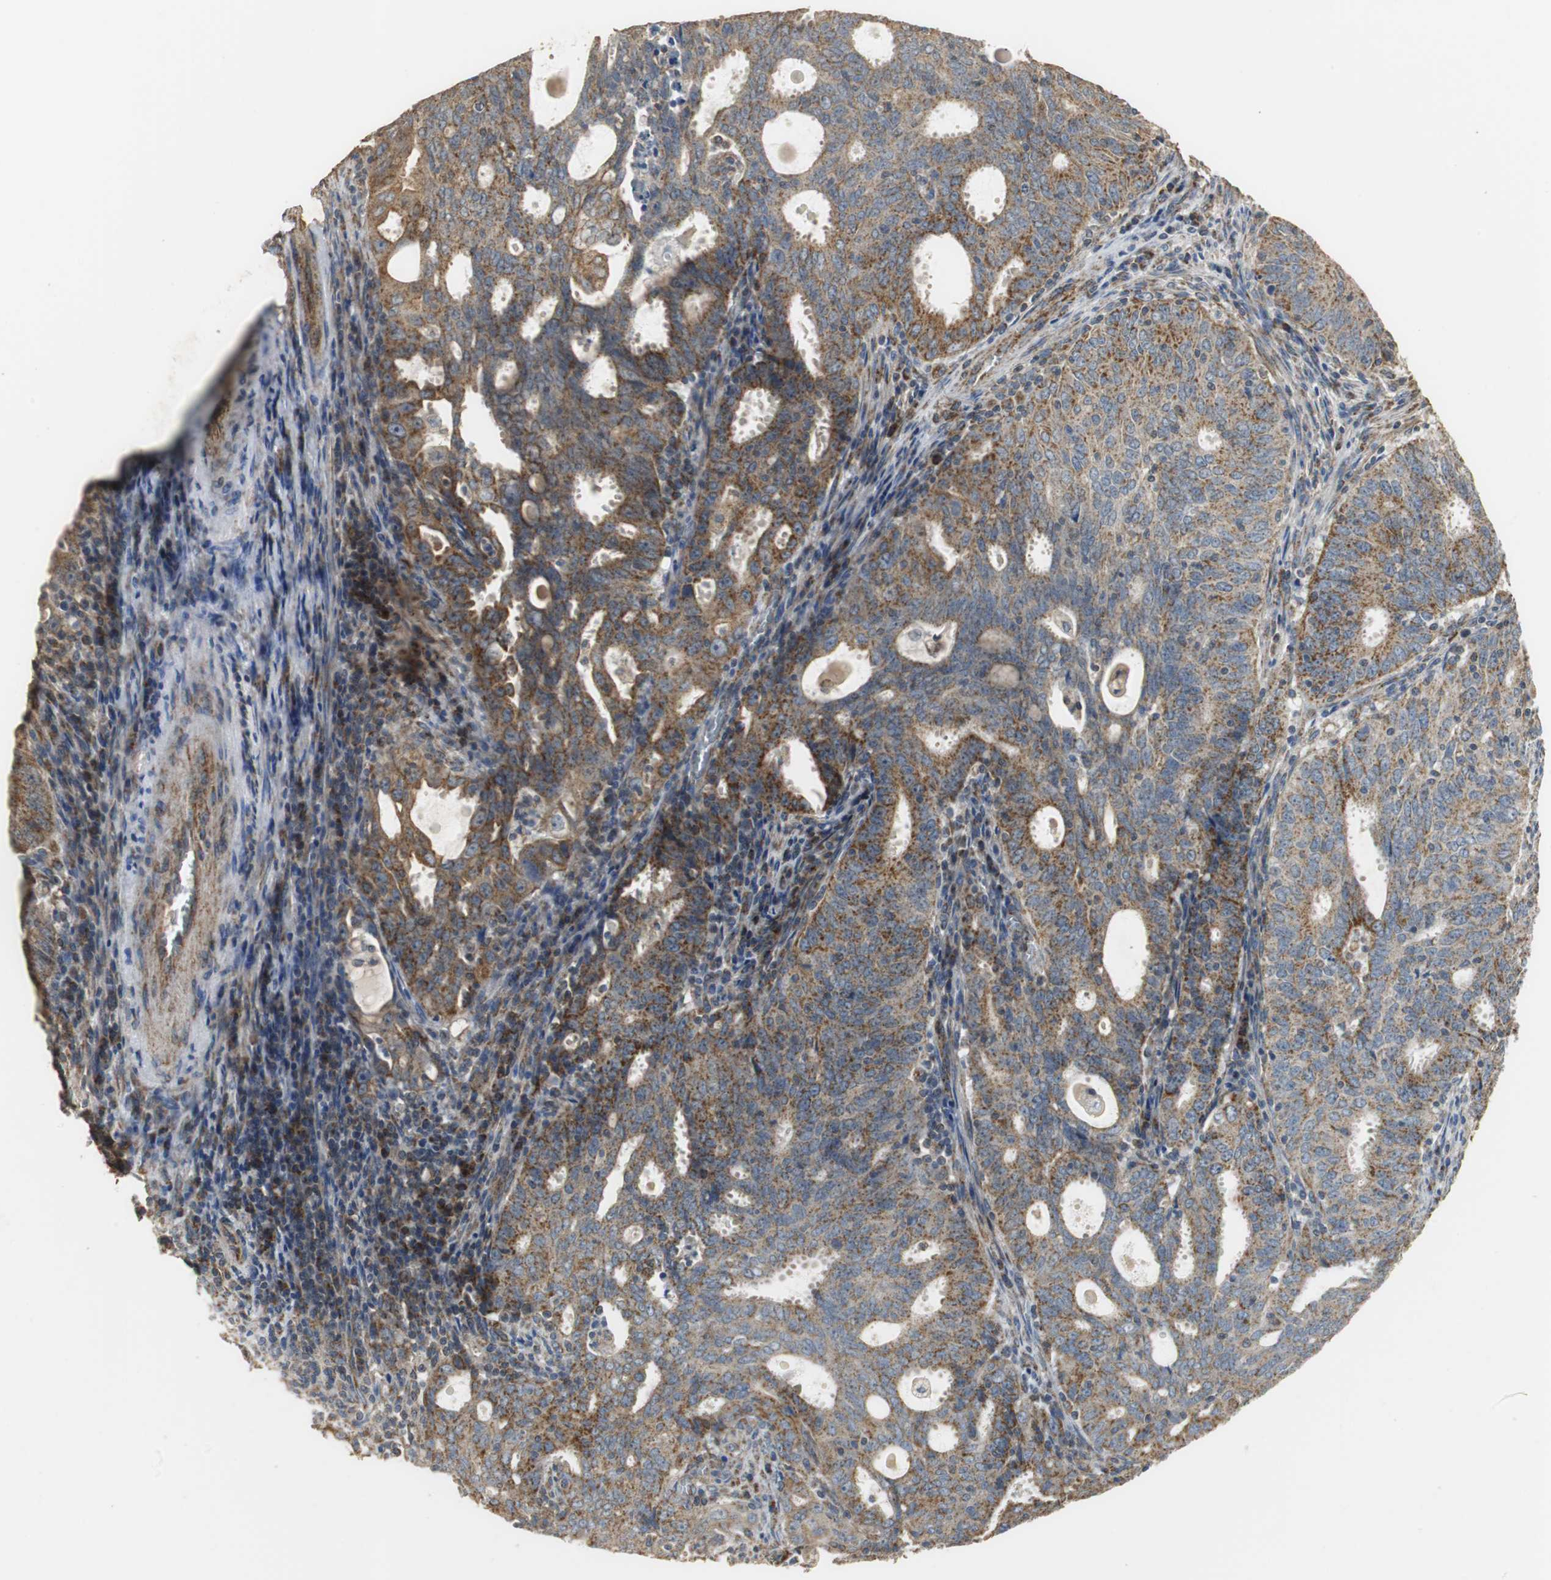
{"staining": {"intensity": "moderate", "quantity": ">75%", "location": "cytoplasmic/membranous"}, "tissue": "cervical cancer", "cell_type": "Tumor cells", "image_type": "cancer", "snomed": [{"axis": "morphology", "description": "Adenocarcinoma, NOS"}, {"axis": "topography", "description": "Cervix"}], "caption": "Human adenocarcinoma (cervical) stained with a protein marker reveals moderate staining in tumor cells.", "gene": "NNT", "patient": {"sex": "female", "age": 44}}